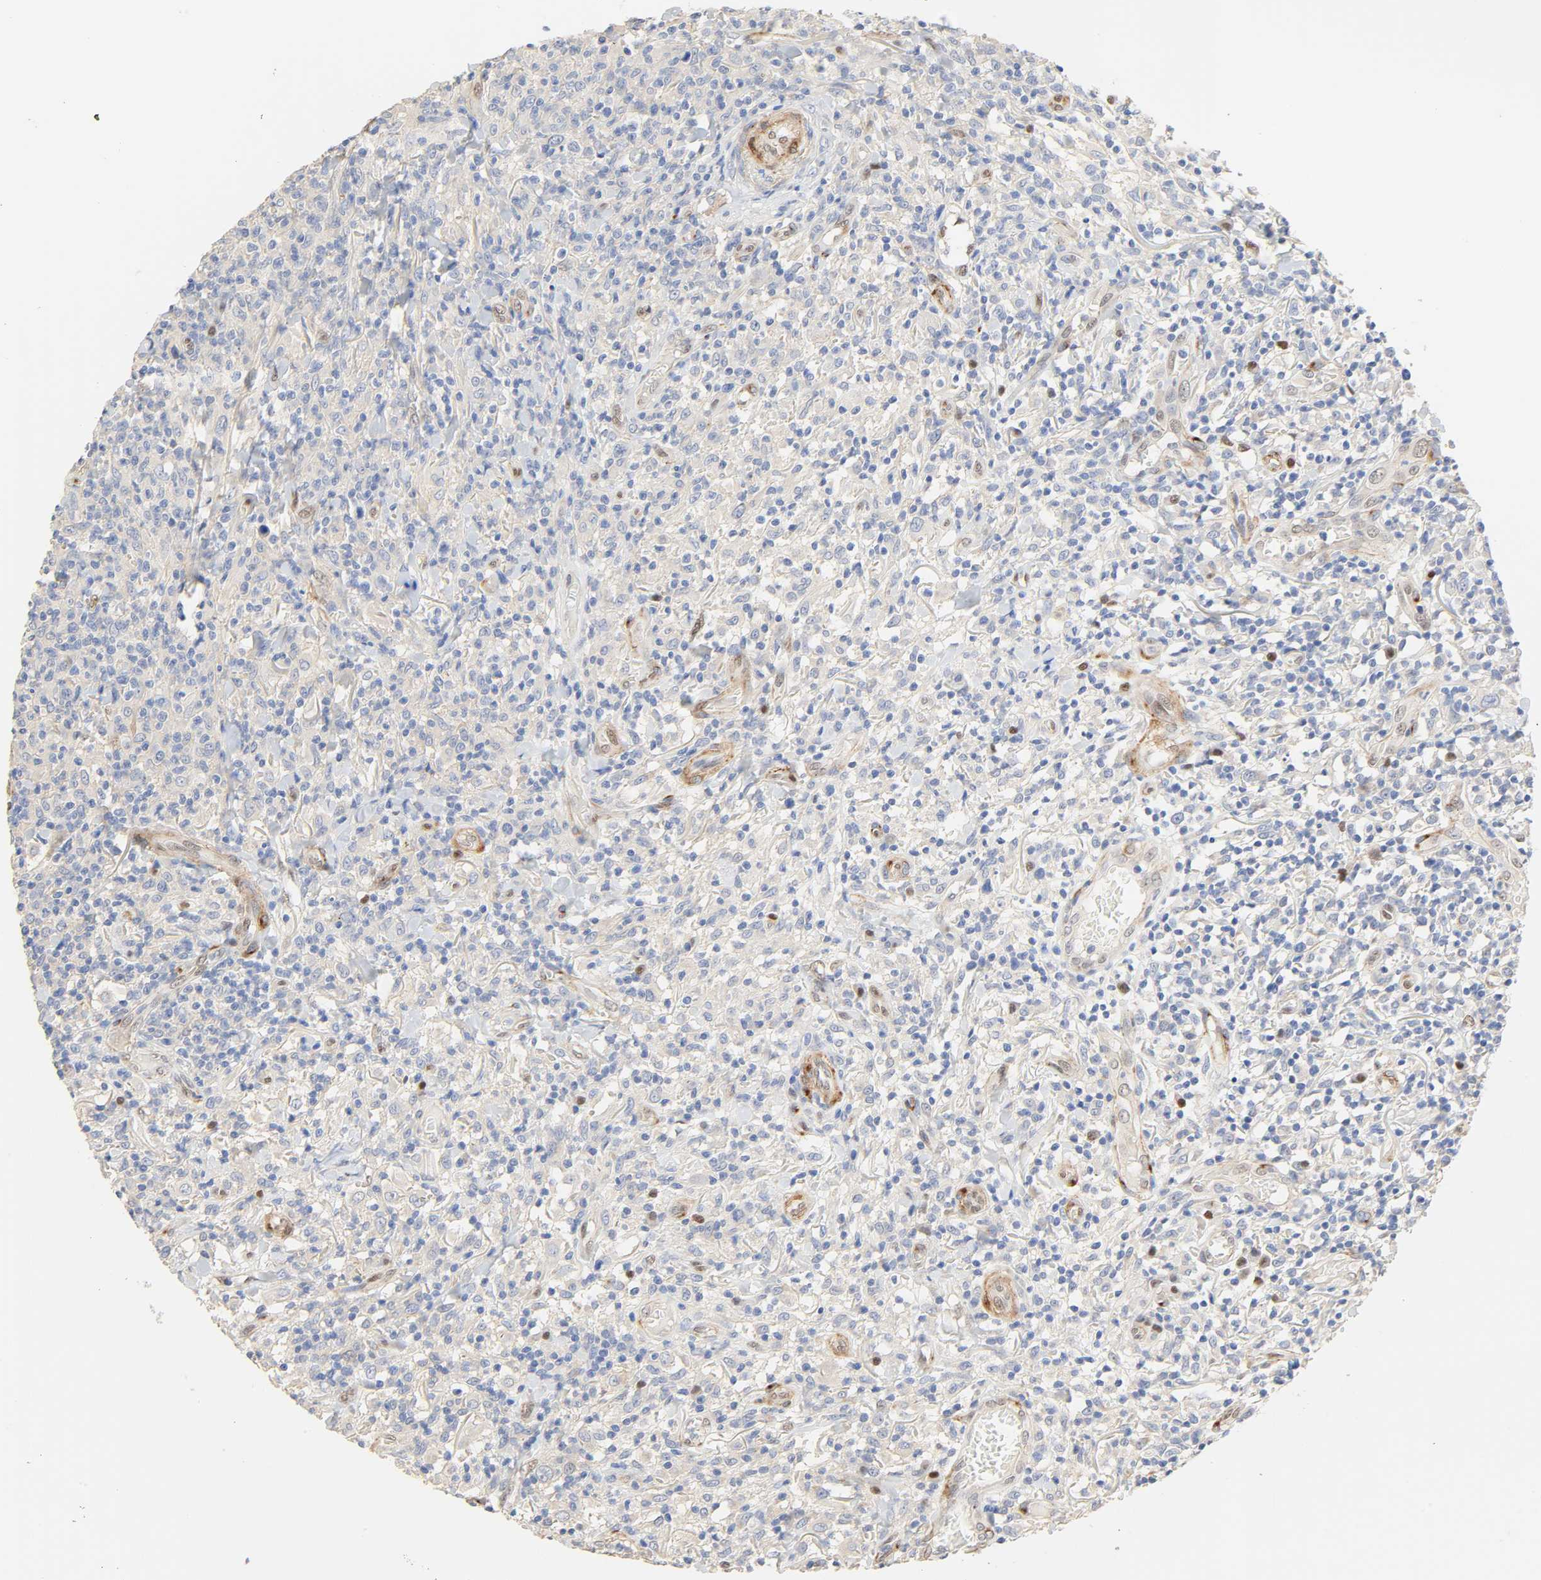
{"staining": {"intensity": "negative", "quantity": "none", "location": "none"}, "tissue": "thyroid cancer", "cell_type": "Tumor cells", "image_type": "cancer", "snomed": [{"axis": "morphology", "description": "Carcinoma, NOS"}, {"axis": "topography", "description": "Thyroid gland"}], "caption": "Thyroid cancer was stained to show a protein in brown. There is no significant positivity in tumor cells.", "gene": "BORCS8-MEF2B", "patient": {"sex": "female", "age": 77}}